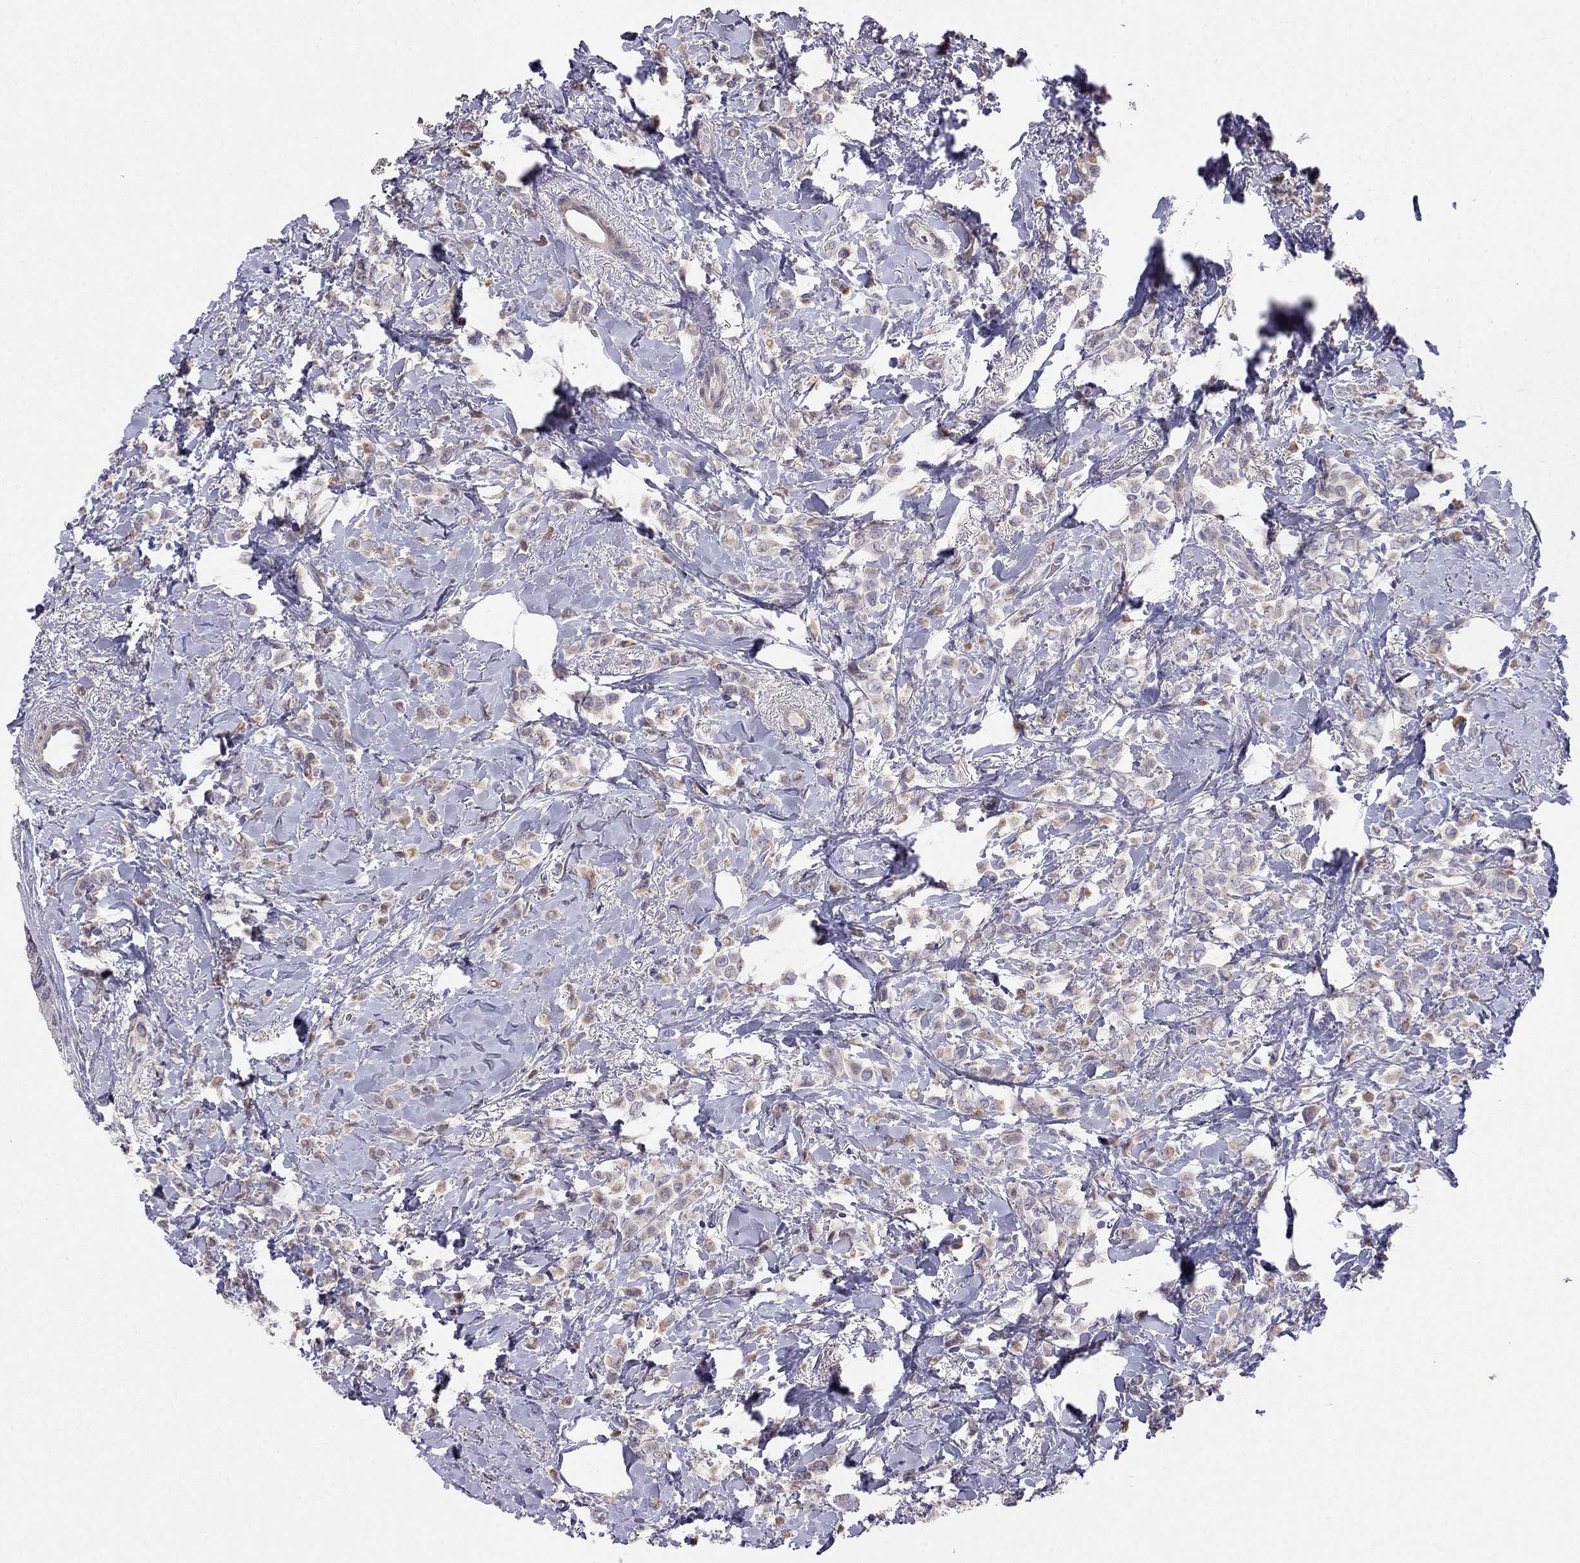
{"staining": {"intensity": "weak", "quantity": ">75%", "location": "cytoplasmic/membranous"}, "tissue": "breast cancer", "cell_type": "Tumor cells", "image_type": "cancer", "snomed": [{"axis": "morphology", "description": "Lobular carcinoma"}, {"axis": "topography", "description": "Breast"}], "caption": "Approximately >75% of tumor cells in breast cancer (lobular carcinoma) display weak cytoplasmic/membranous protein staining as visualized by brown immunohistochemical staining.", "gene": "LRRC39", "patient": {"sex": "female", "age": 66}}